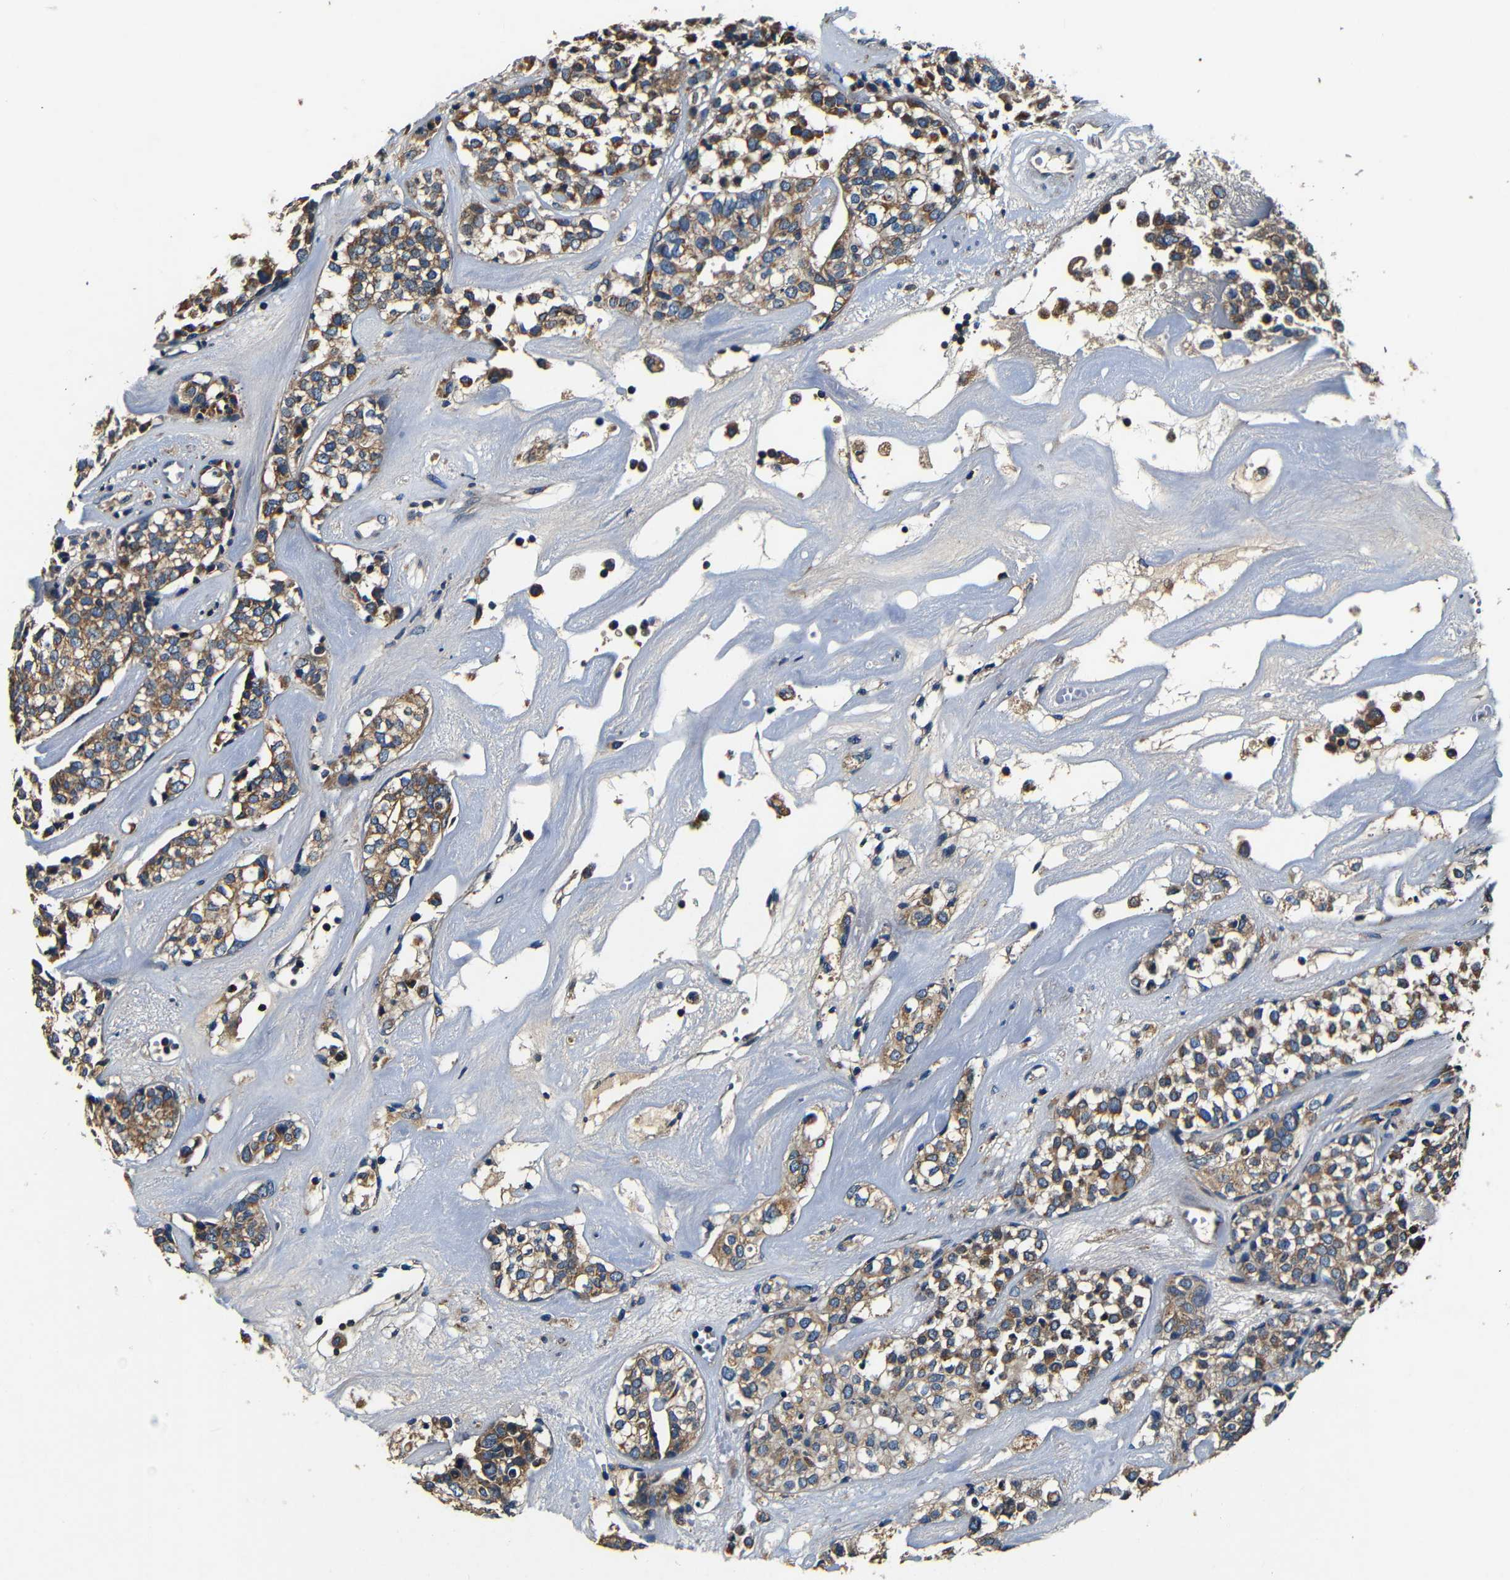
{"staining": {"intensity": "moderate", "quantity": ">75%", "location": "cytoplasmic/membranous"}, "tissue": "head and neck cancer", "cell_type": "Tumor cells", "image_type": "cancer", "snomed": [{"axis": "morphology", "description": "Adenocarcinoma, NOS"}, {"axis": "topography", "description": "Salivary gland"}, {"axis": "topography", "description": "Head-Neck"}], "caption": "Immunohistochemical staining of human head and neck cancer (adenocarcinoma) demonstrates moderate cytoplasmic/membranous protein staining in about >75% of tumor cells.", "gene": "MTX1", "patient": {"sex": "female", "age": 65}}